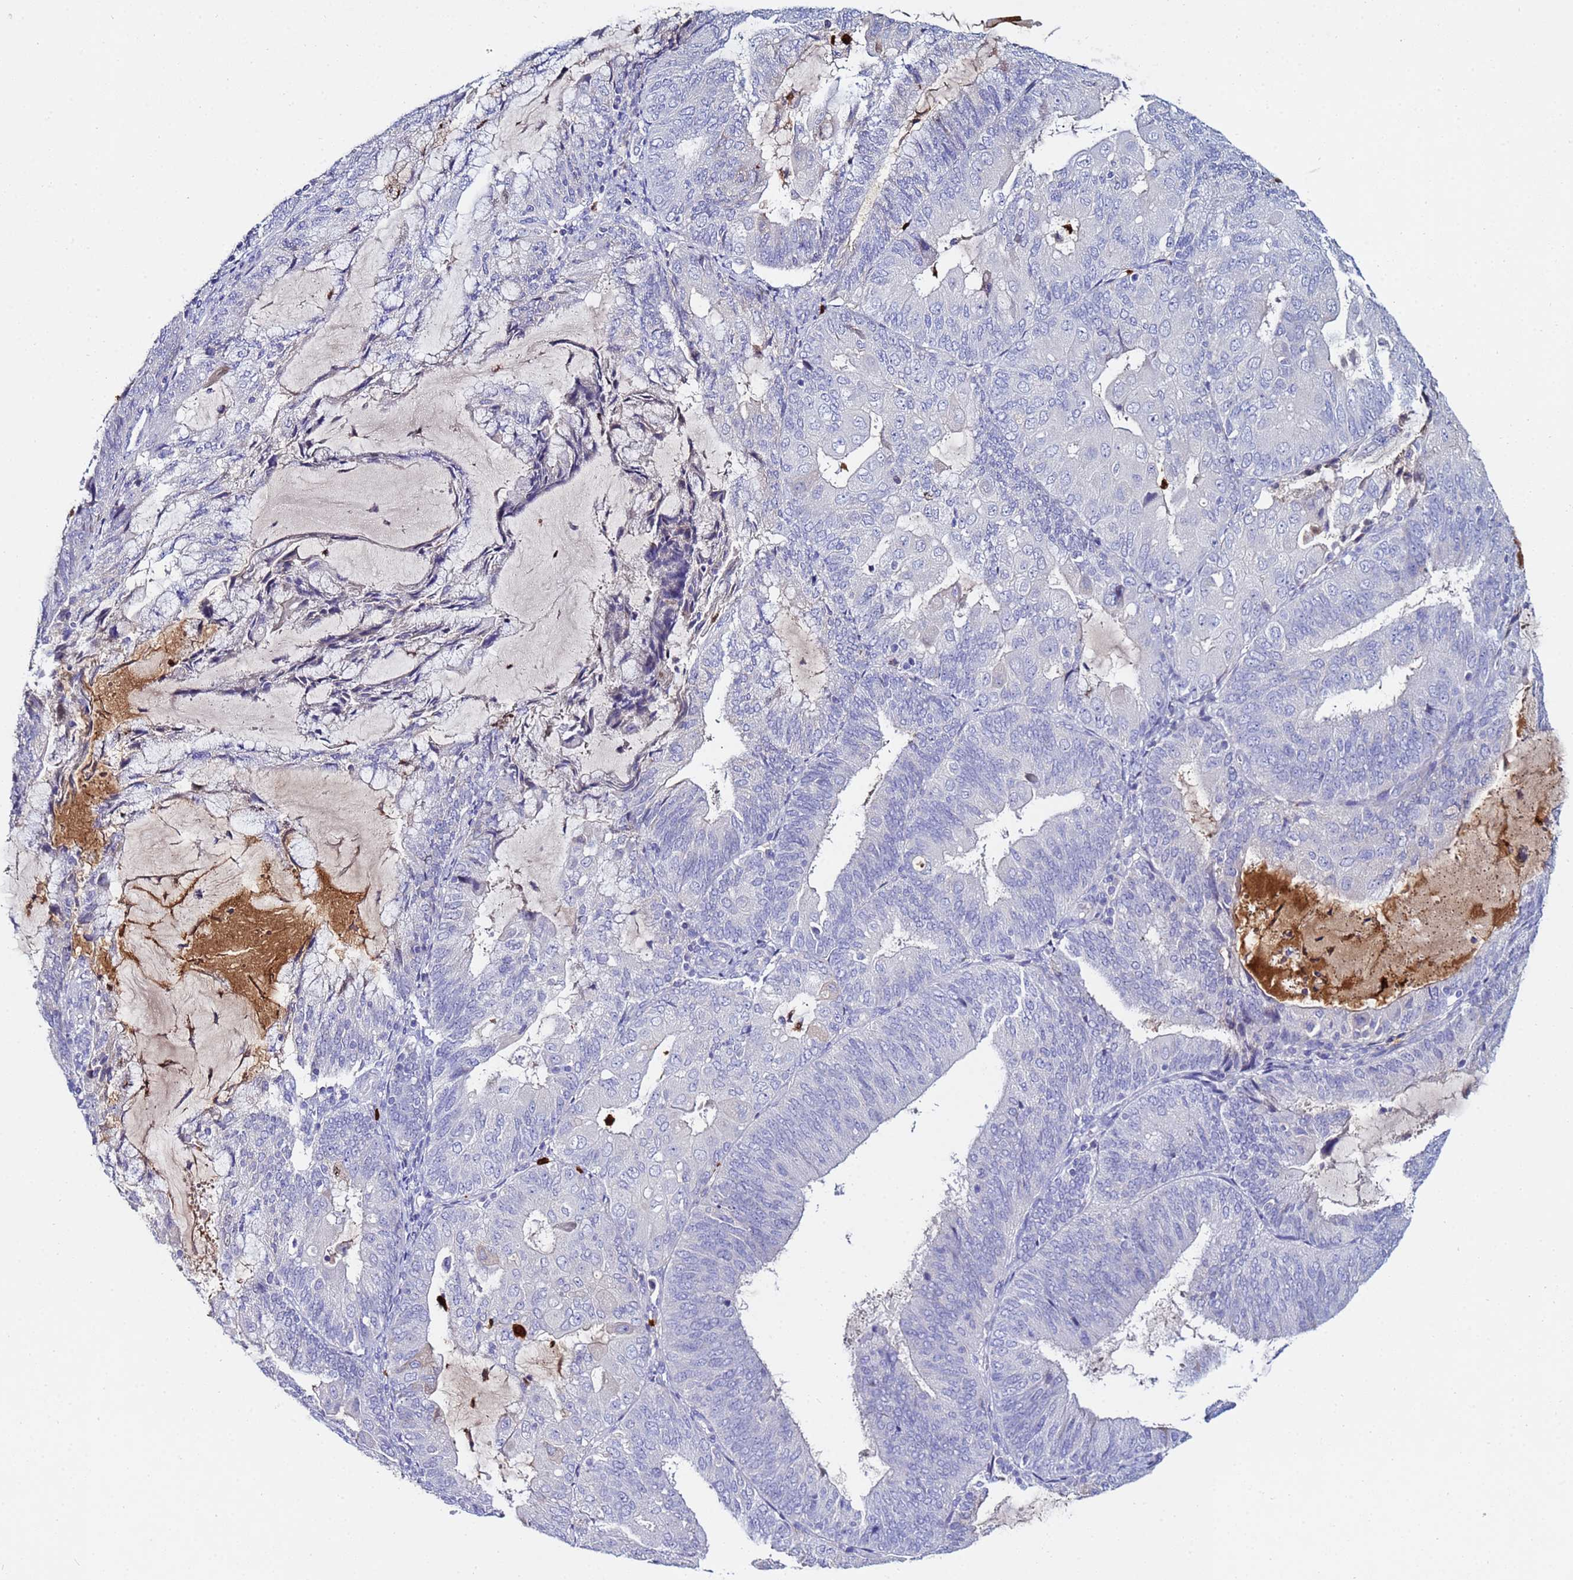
{"staining": {"intensity": "negative", "quantity": "none", "location": "none"}, "tissue": "endometrial cancer", "cell_type": "Tumor cells", "image_type": "cancer", "snomed": [{"axis": "morphology", "description": "Adenocarcinoma, NOS"}, {"axis": "topography", "description": "Endometrium"}], "caption": "Immunohistochemistry image of neoplastic tissue: endometrial adenocarcinoma stained with DAB shows no significant protein expression in tumor cells.", "gene": "TUBAL3", "patient": {"sex": "female", "age": 81}}